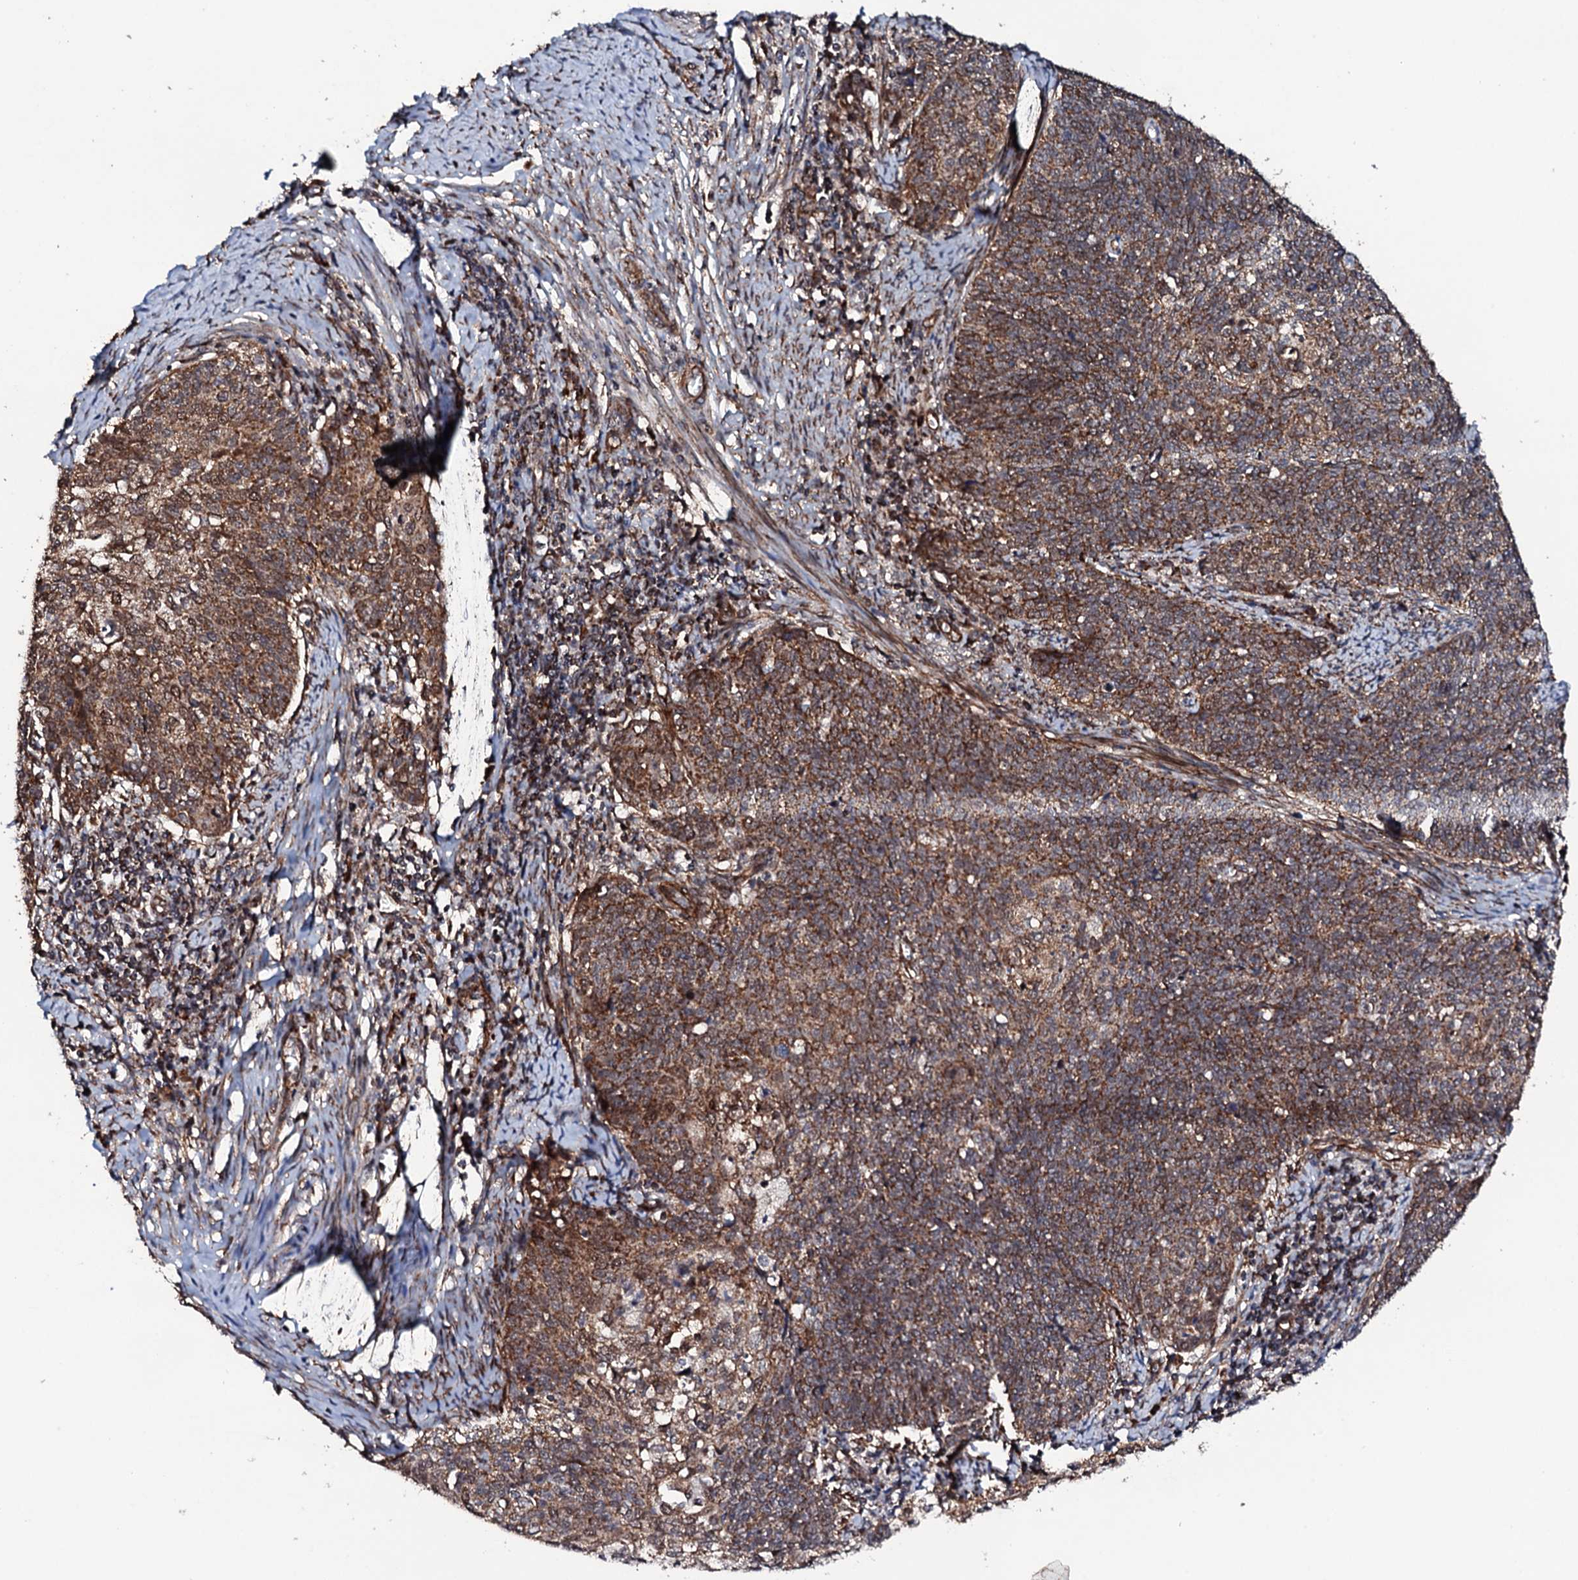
{"staining": {"intensity": "strong", "quantity": ">75%", "location": "cytoplasmic/membranous"}, "tissue": "cervical cancer", "cell_type": "Tumor cells", "image_type": "cancer", "snomed": [{"axis": "morphology", "description": "Squamous cell carcinoma, NOS"}, {"axis": "topography", "description": "Cervix"}], "caption": "Protein staining demonstrates strong cytoplasmic/membranous staining in about >75% of tumor cells in cervical cancer. (DAB (3,3'-diaminobenzidine) IHC with brightfield microscopy, high magnification).", "gene": "MTIF3", "patient": {"sex": "female", "age": 39}}